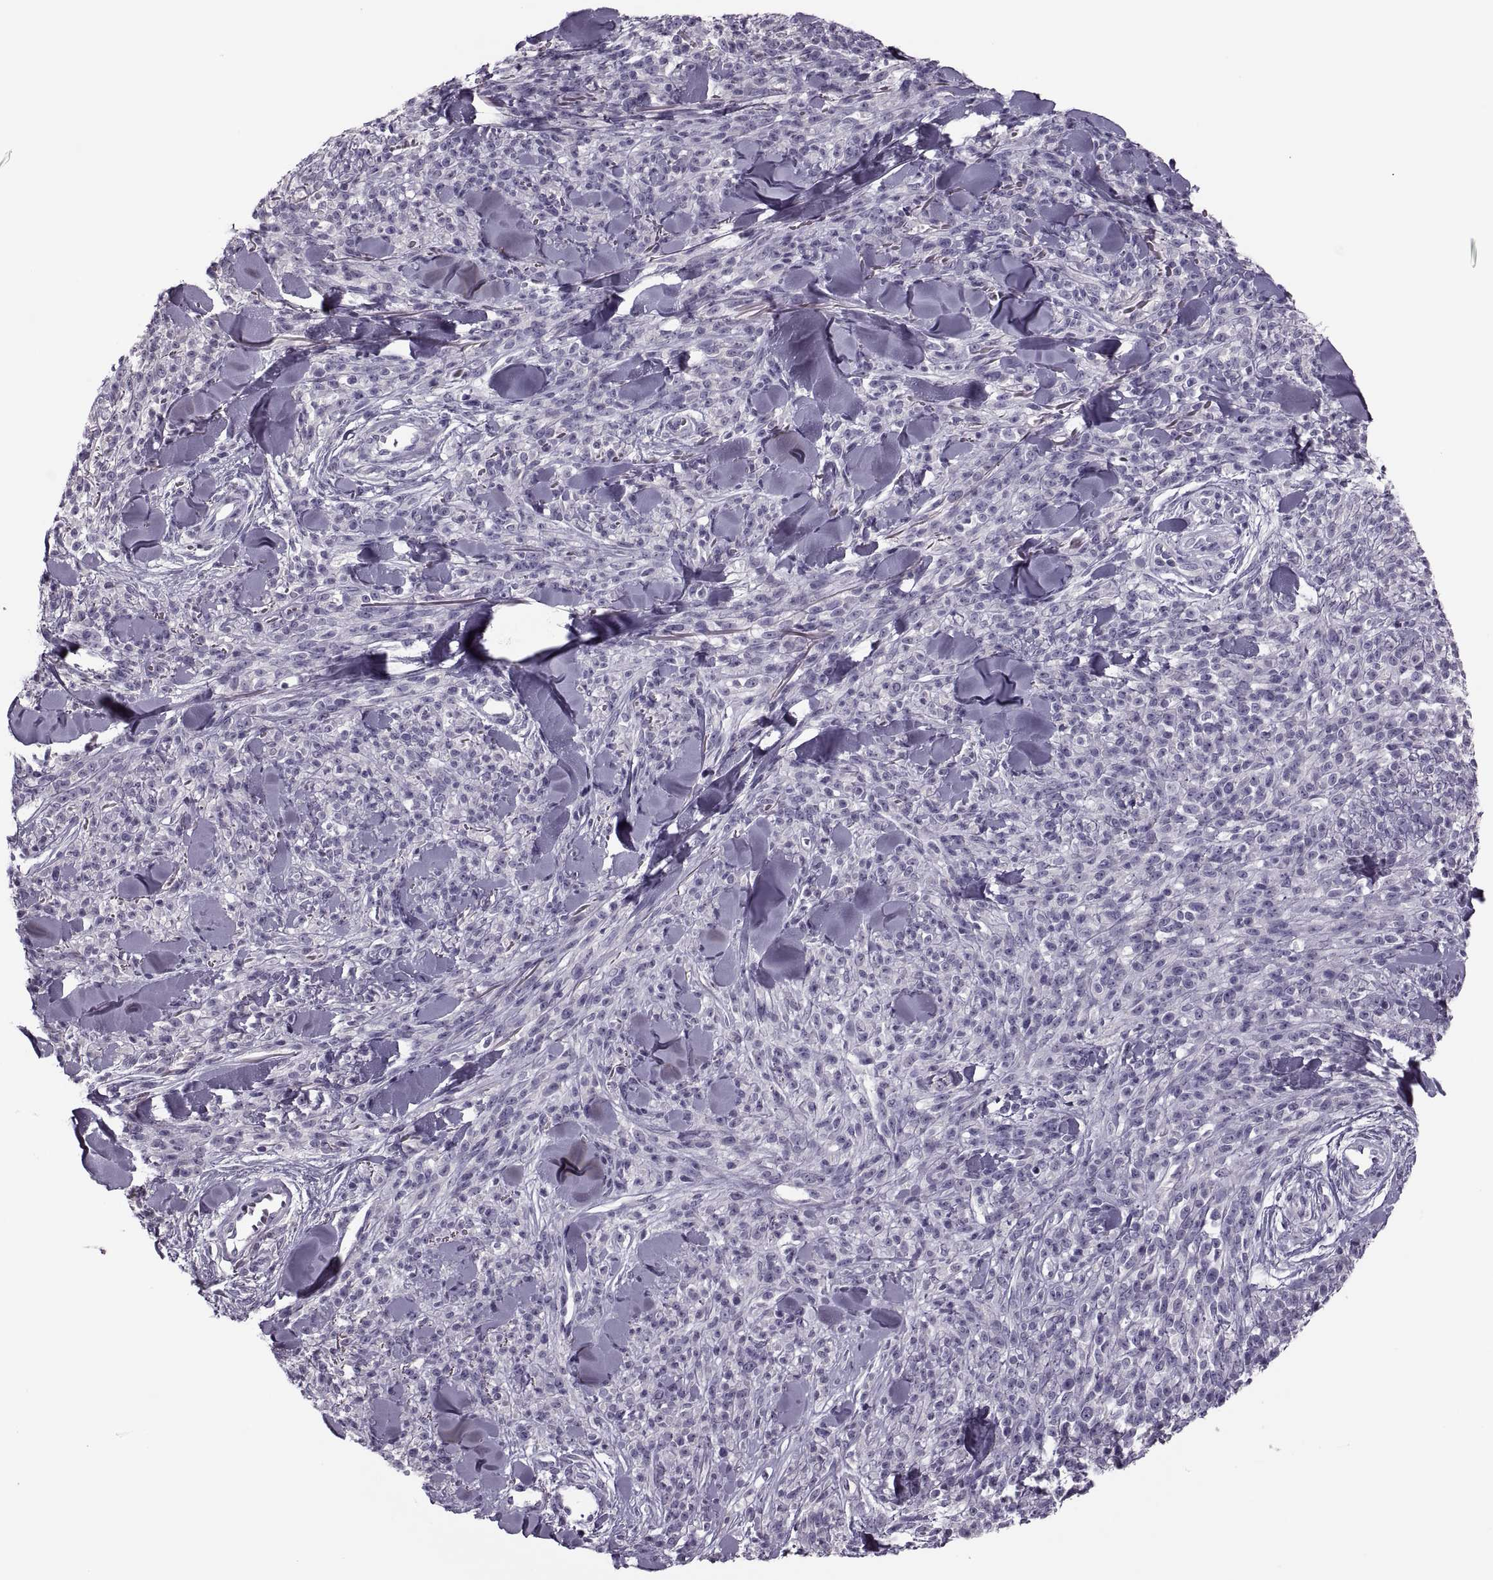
{"staining": {"intensity": "negative", "quantity": "none", "location": "none"}, "tissue": "melanoma", "cell_type": "Tumor cells", "image_type": "cancer", "snomed": [{"axis": "morphology", "description": "Malignant melanoma, NOS"}, {"axis": "topography", "description": "Skin"}, {"axis": "topography", "description": "Skin of trunk"}], "caption": "Melanoma was stained to show a protein in brown. There is no significant positivity in tumor cells.", "gene": "PRSS54", "patient": {"sex": "male", "age": 74}}